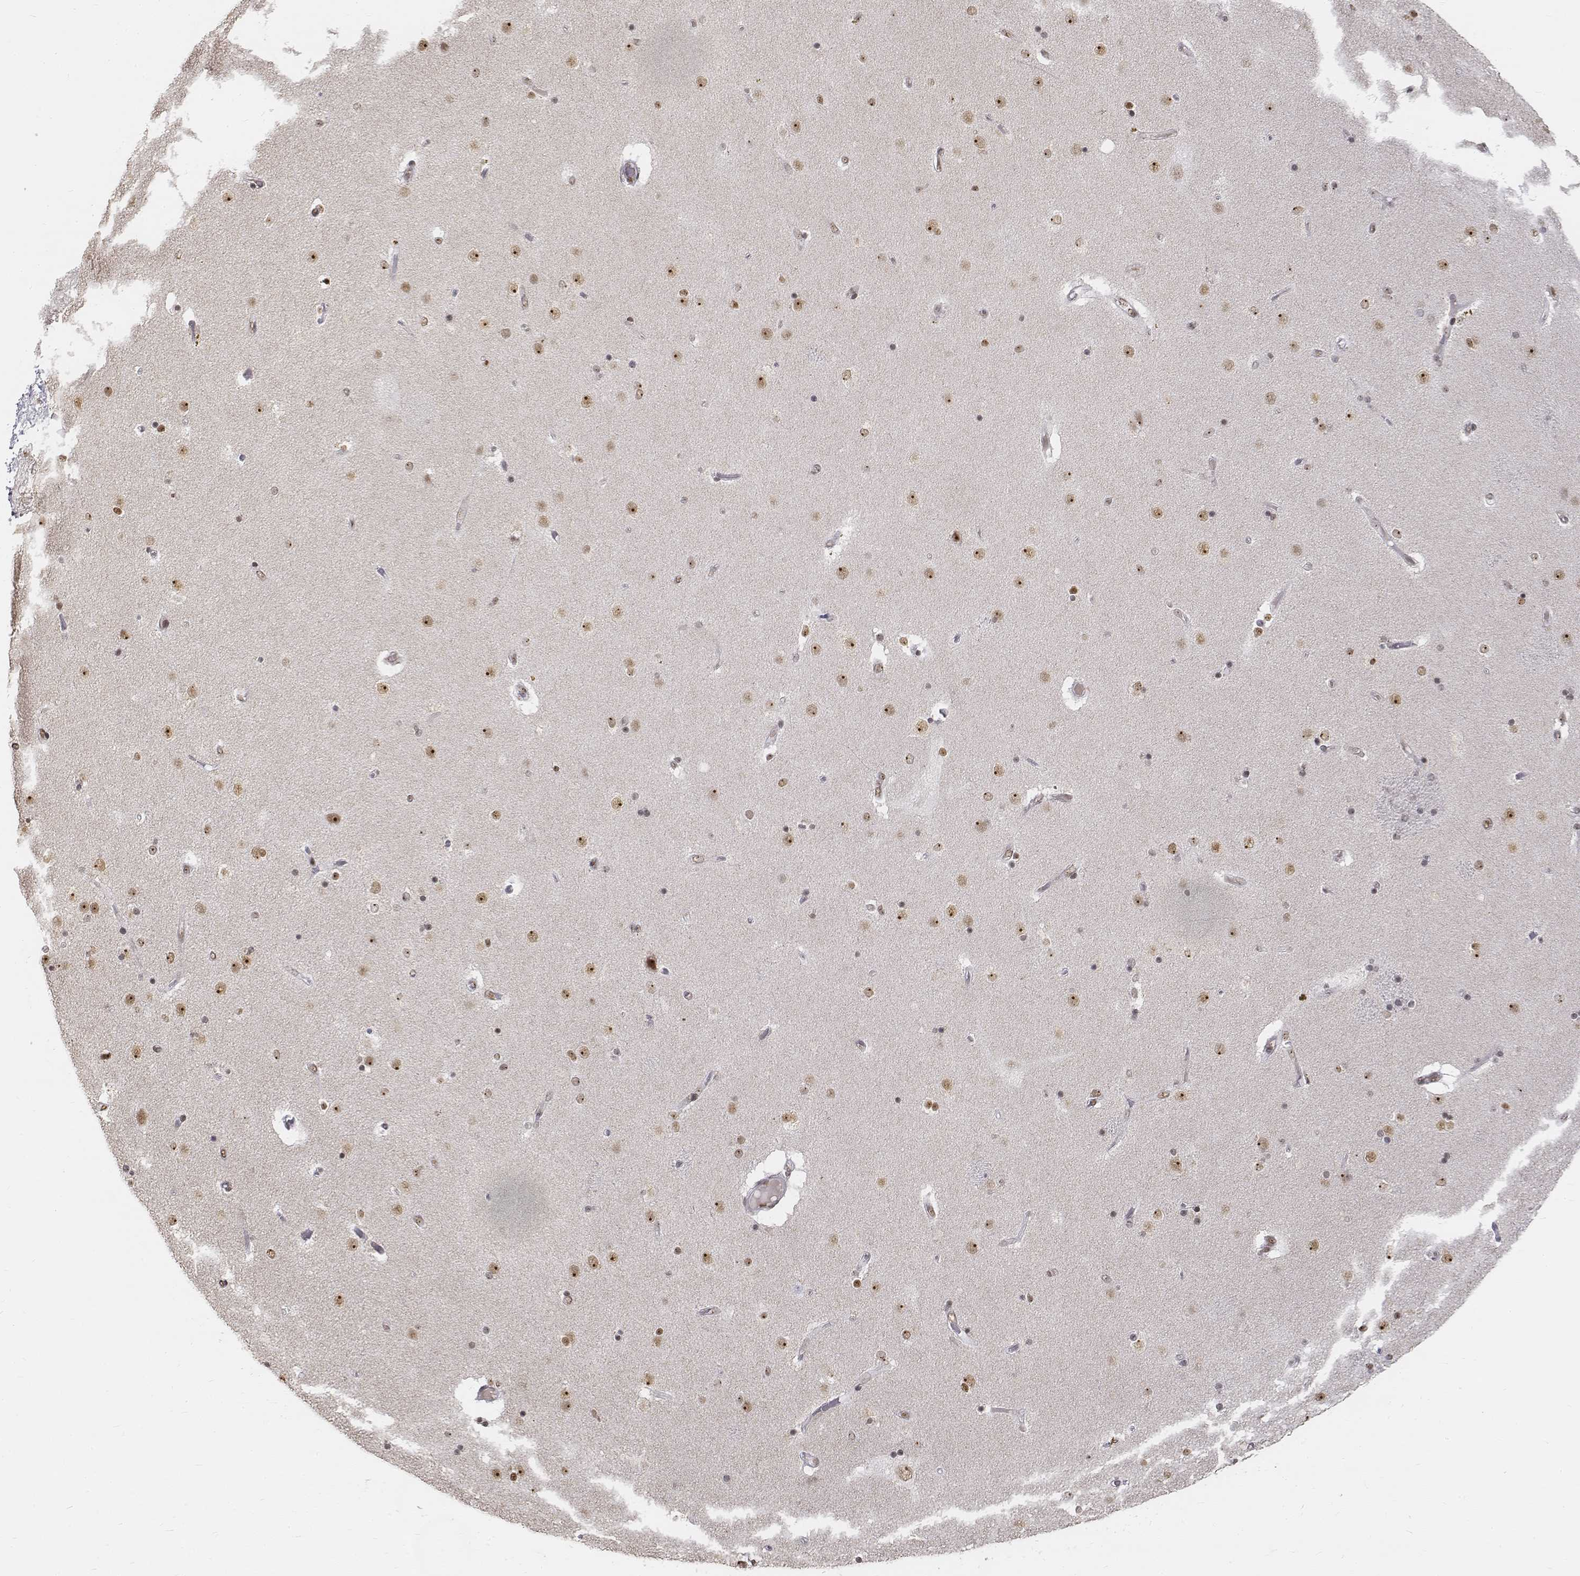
{"staining": {"intensity": "moderate", "quantity": "<25%", "location": "nuclear"}, "tissue": "caudate", "cell_type": "Glial cells", "image_type": "normal", "snomed": [{"axis": "morphology", "description": "Normal tissue, NOS"}, {"axis": "topography", "description": "Lateral ventricle wall"}], "caption": "Immunohistochemistry (DAB) staining of unremarkable caudate displays moderate nuclear protein positivity in approximately <25% of glial cells.", "gene": "PHF6", "patient": {"sex": "female", "age": 71}}